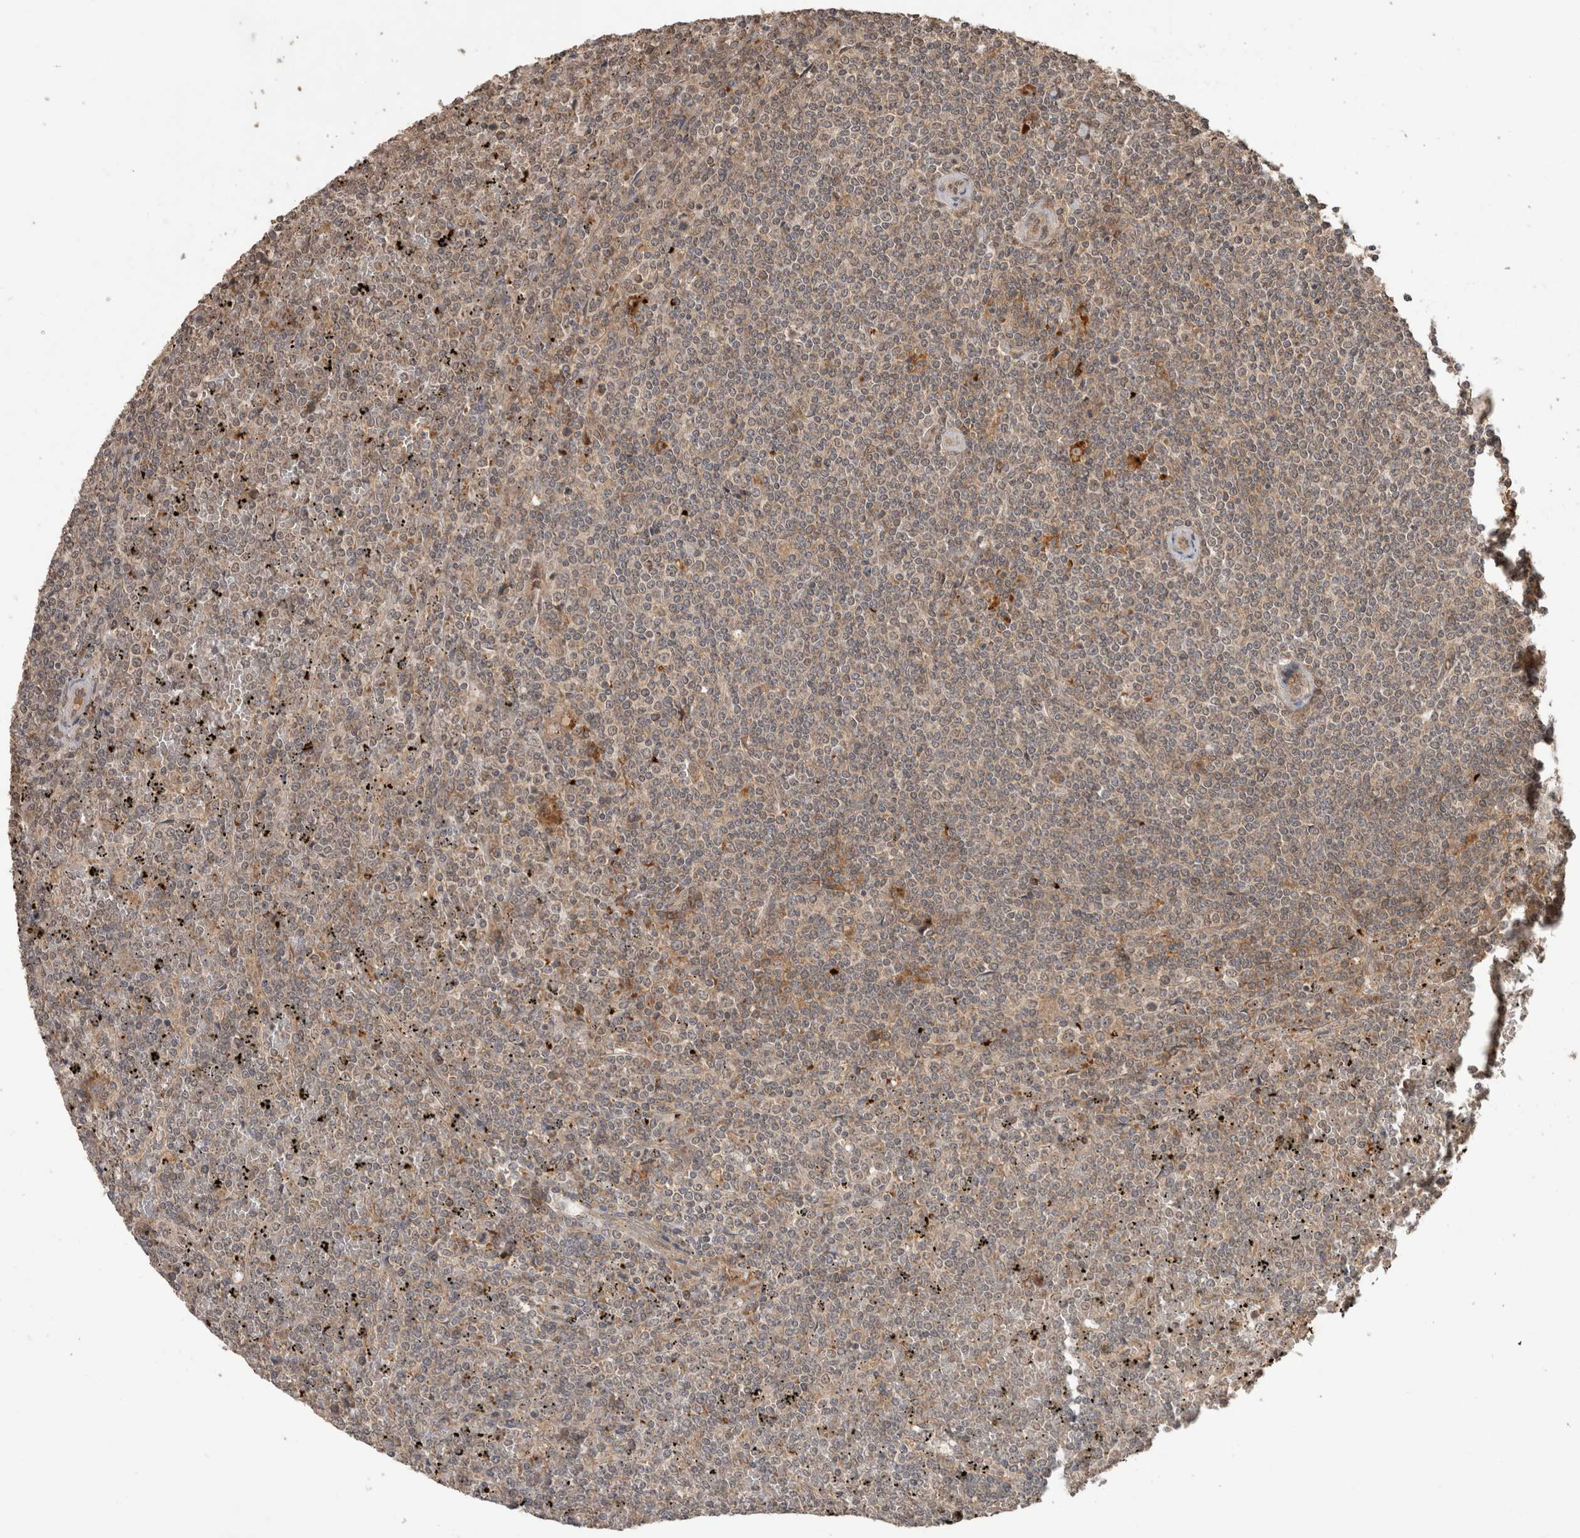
{"staining": {"intensity": "negative", "quantity": "none", "location": "none"}, "tissue": "lymphoma", "cell_type": "Tumor cells", "image_type": "cancer", "snomed": [{"axis": "morphology", "description": "Malignant lymphoma, non-Hodgkin's type, Low grade"}, {"axis": "topography", "description": "Spleen"}], "caption": "Human lymphoma stained for a protein using immunohistochemistry shows no staining in tumor cells.", "gene": "FAM3A", "patient": {"sex": "female", "age": 19}}